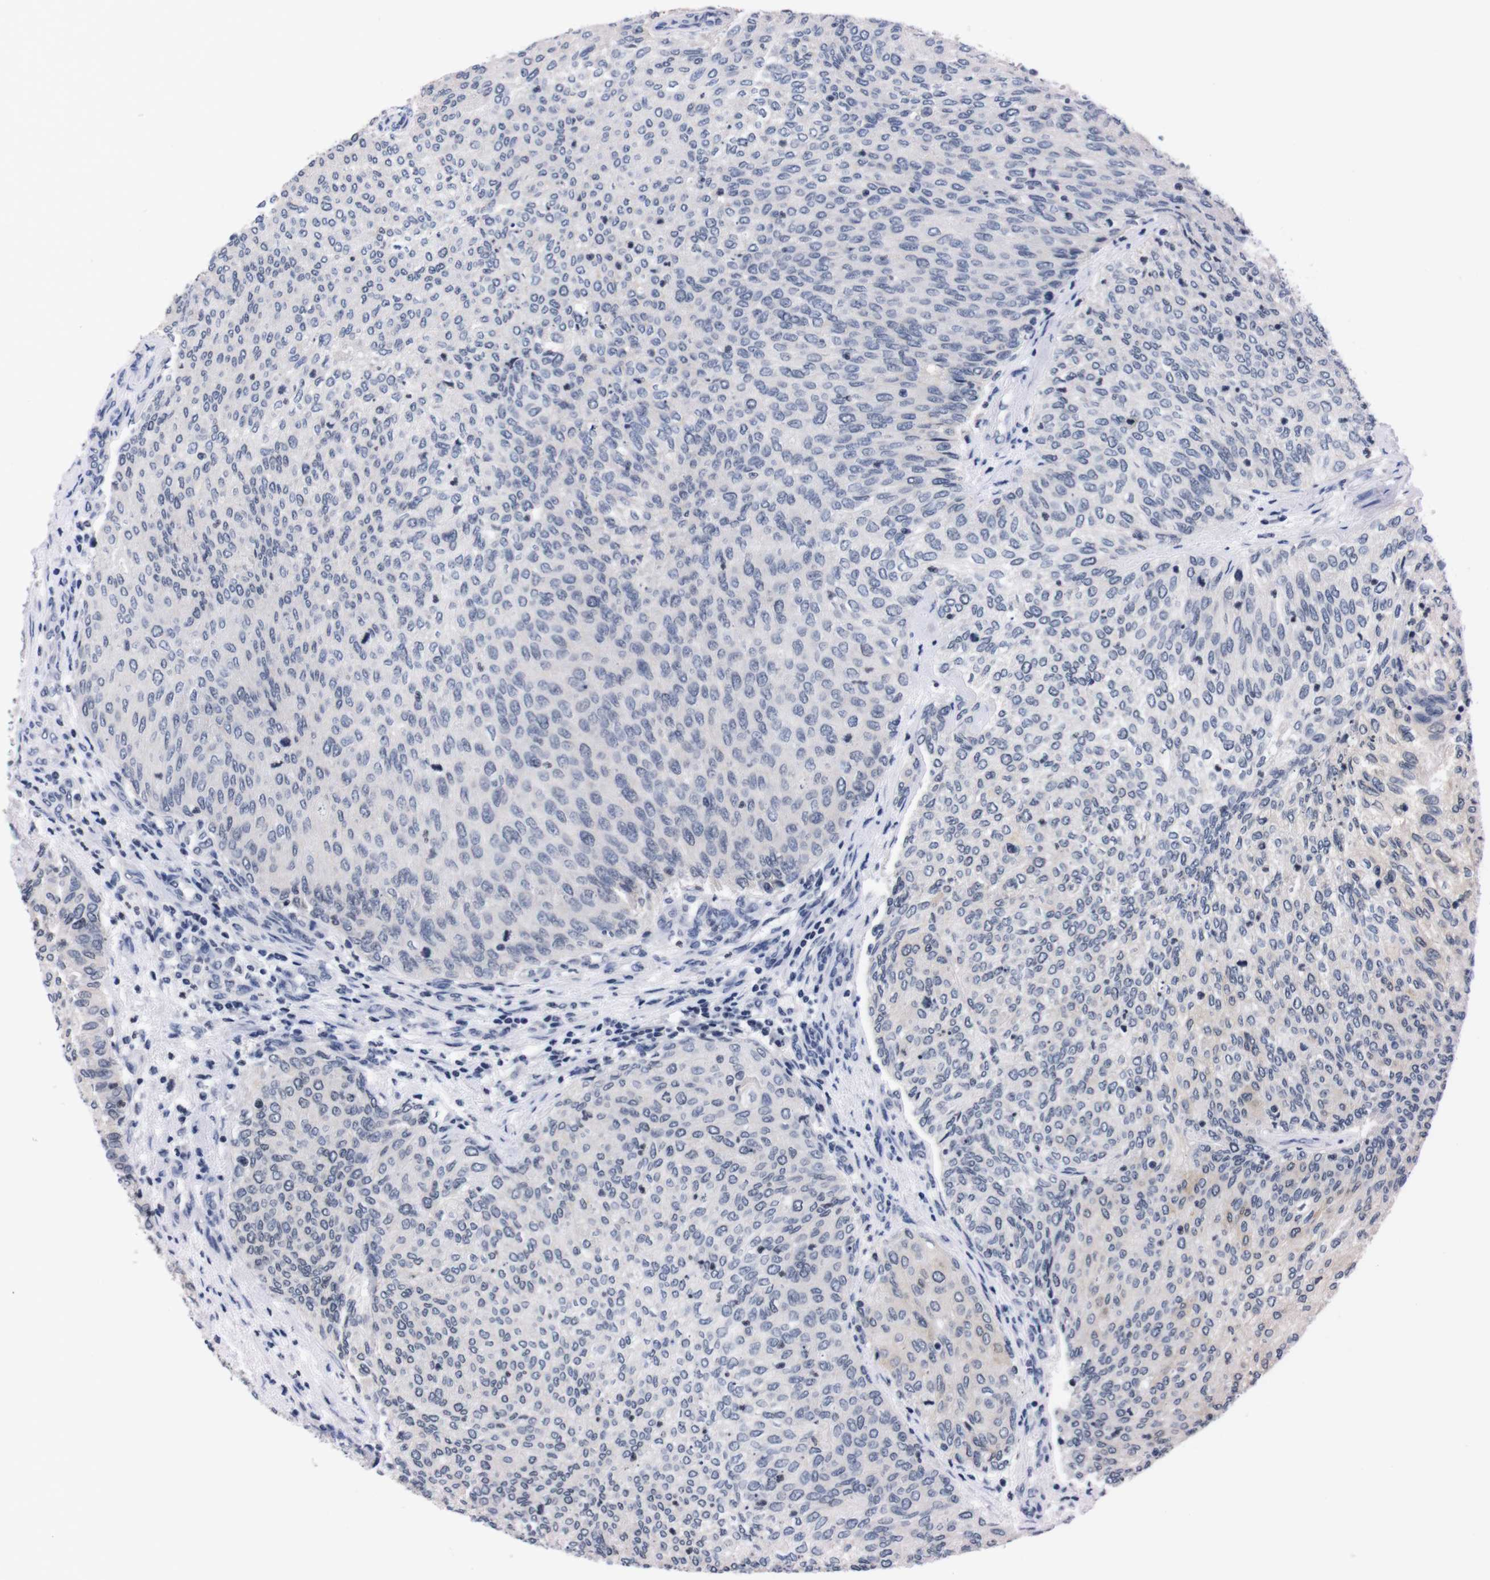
{"staining": {"intensity": "negative", "quantity": "none", "location": "none"}, "tissue": "urothelial cancer", "cell_type": "Tumor cells", "image_type": "cancer", "snomed": [{"axis": "morphology", "description": "Urothelial carcinoma, Low grade"}, {"axis": "topography", "description": "Urinary bladder"}], "caption": "Tumor cells are negative for protein expression in human urothelial cancer.", "gene": "TNFRSF21", "patient": {"sex": "female", "age": 79}}